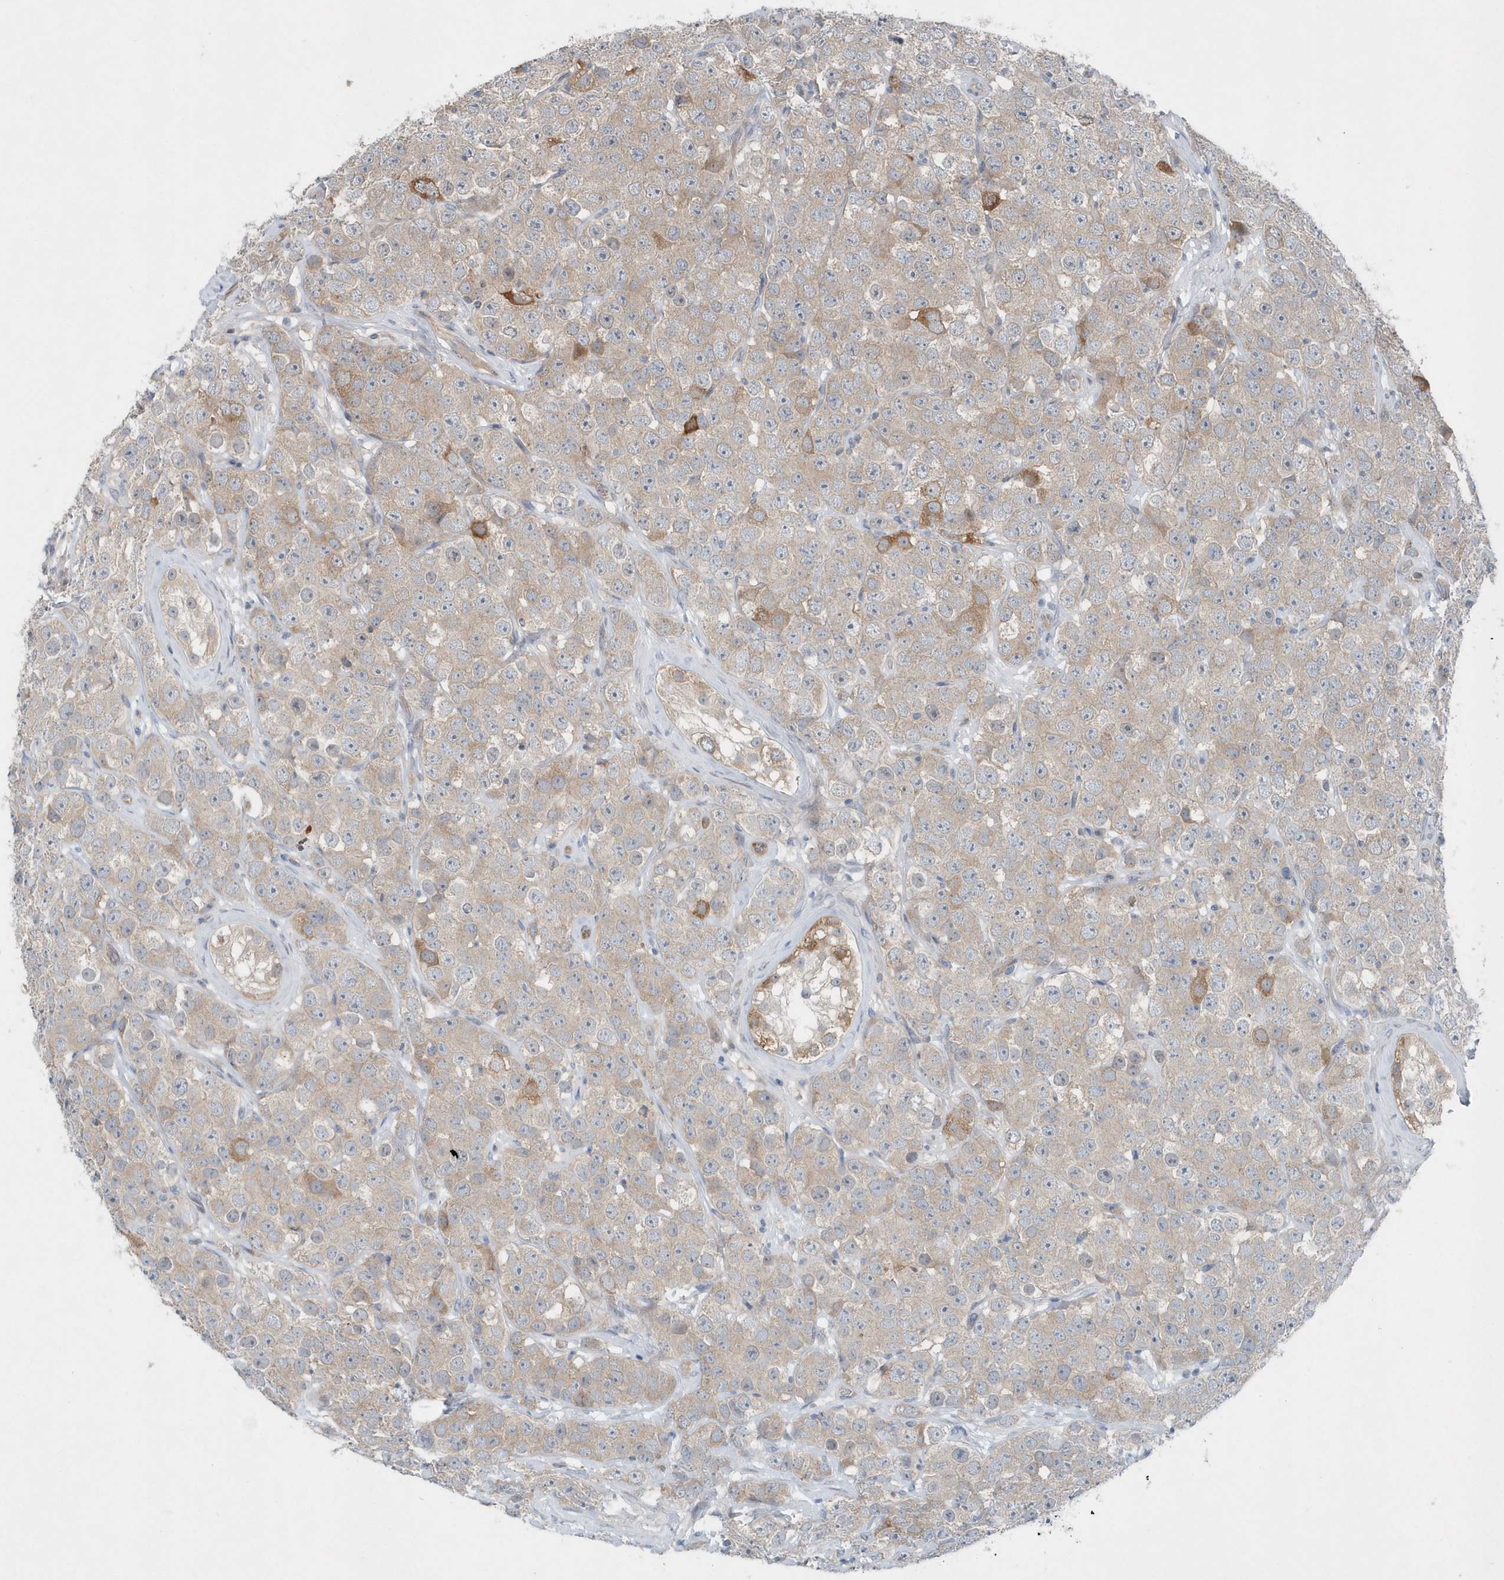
{"staining": {"intensity": "weak", "quantity": ">75%", "location": "cytoplasmic/membranous"}, "tissue": "testis cancer", "cell_type": "Tumor cells", "image_type": "cancer", "snomed": [{"axis": "morphology", "description": "Seminoma, NOS"}, {"axis": "topography", "description": "Testis"}], "caption": "IHC staining of seminoma (testis), which displays low levels of weak cytoplasmic/membranous positivity in about >75% of tumor cells indicating weak cytoplasmic/membranous protein staining. The staining was performed using DAB (brown) for protein detection and nuclei were counterstained in hematoxylin (blue).", "gene": "MCC", "patient": {"sex": "male", "age": 28}}